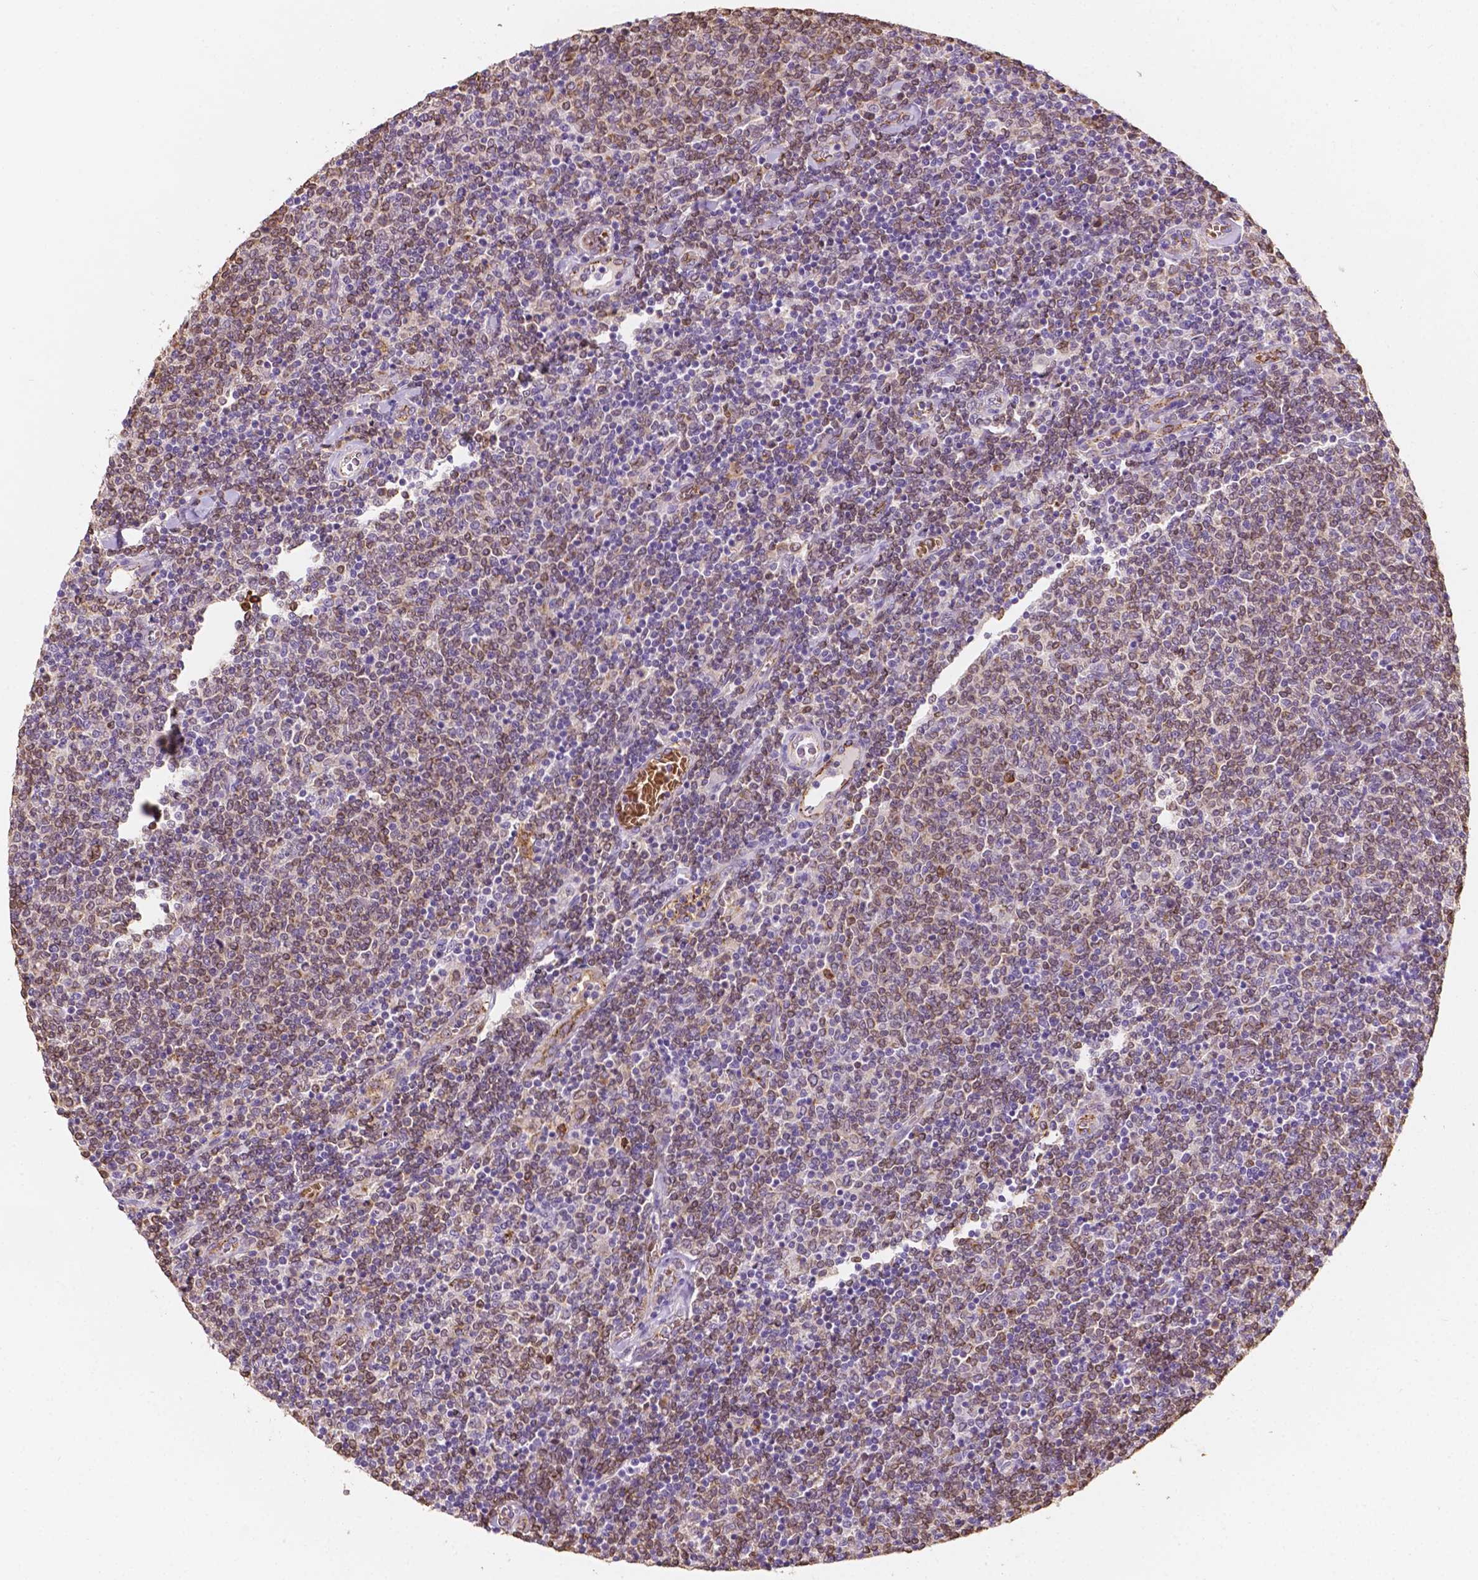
{"staining": {"intensity": "weak", "quantity": "25%-75%", "location": "cytoplasmic/membranous"}, "tissue": "lymphoma", "cell_type": "Tumor cells", "image_type": "cancer", "snomed": [{"axis": "morphology", "description": "Malignant lymphoma, non-Hodgkin's type, Low grade"}, {"axis": "topography", "description": "Lymph node"}], "caption": "Protein positivity by immunohistochemistry (IHC) displays weak cytoplasmic/membranous expression in approximately 25%-75% of tumor cells in low-grade malignant lymphoma, non-Hodgkin's type.", "gene": "SLC22A4", "patient": {"sex": "male", "age": 52}}